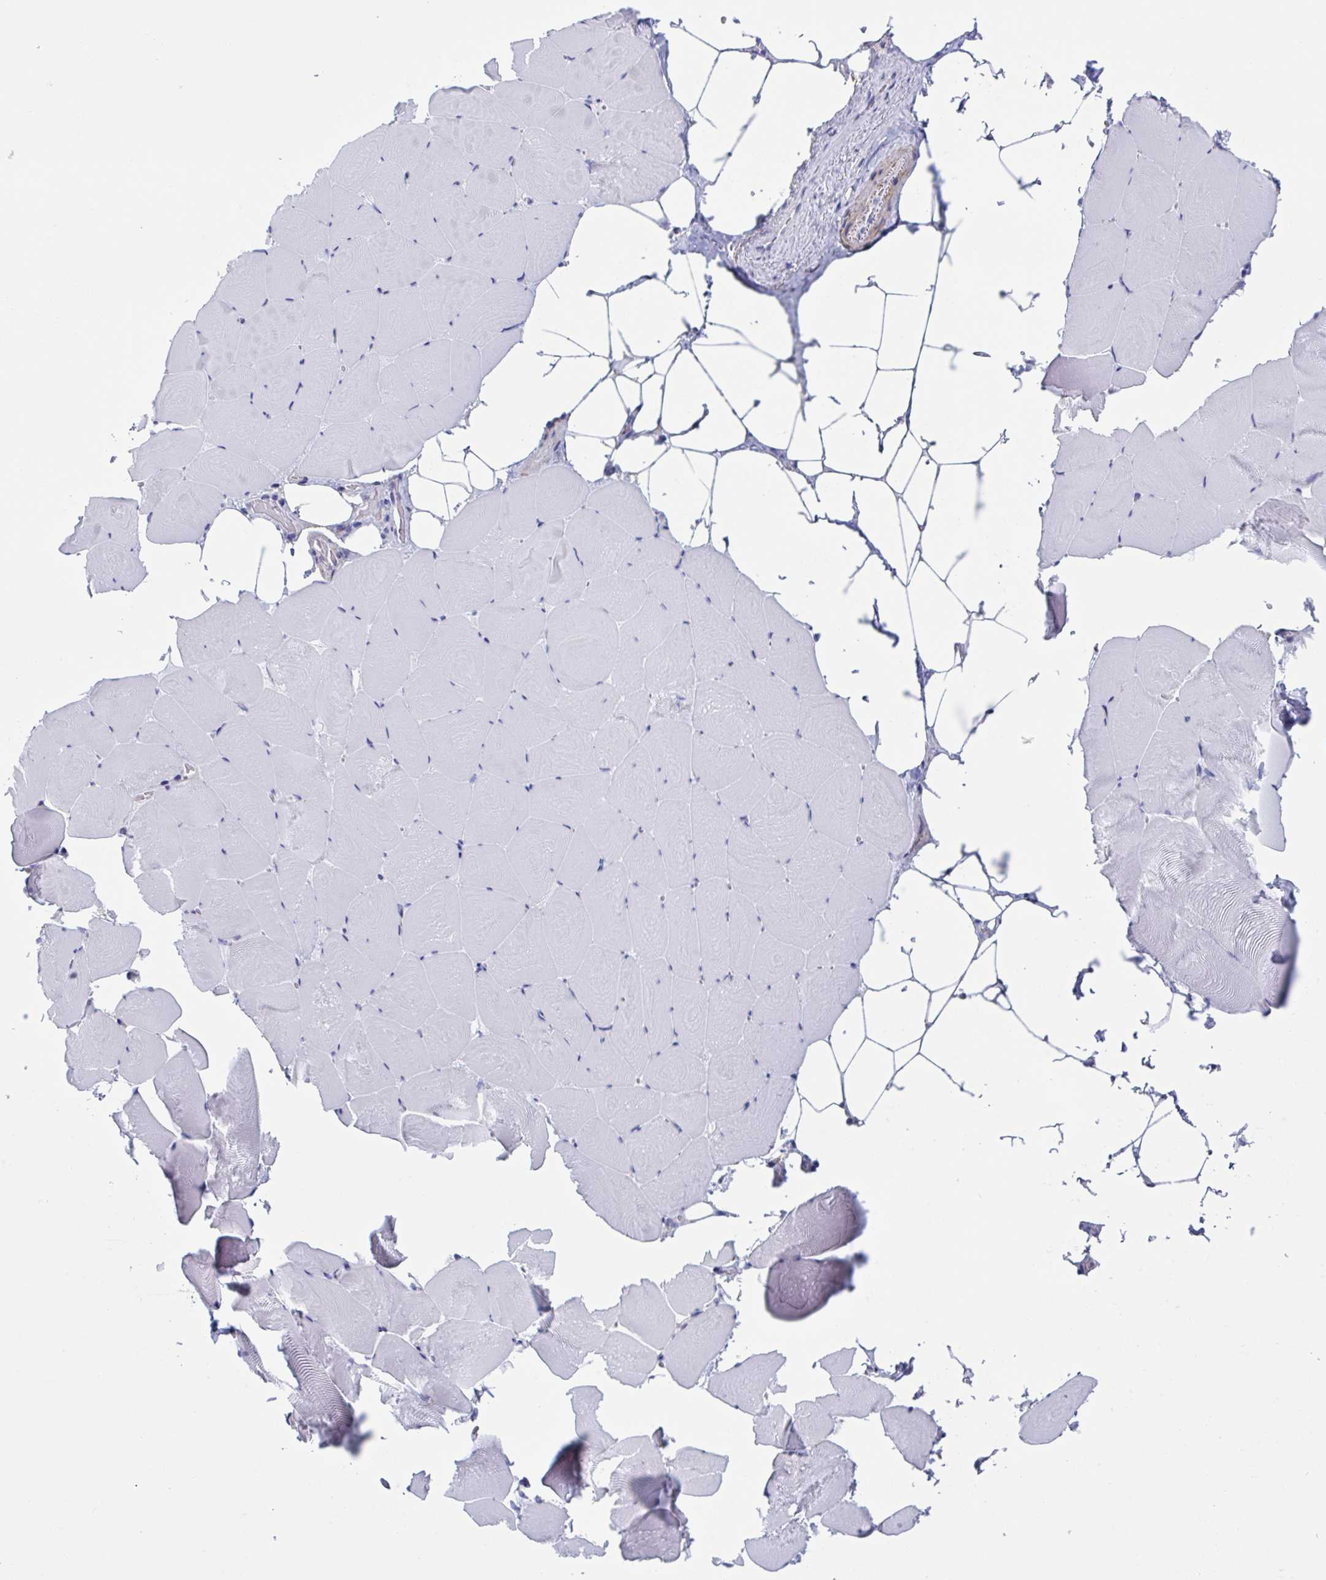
{"staining": {"intensity": "negative", "quantity": "none", "location": "none"}, "tissue": "skeletal muscle", "cell_type": "Myocytes", "image_type": "normal", "snomed": [{"axis": "morphology", "description": "Normal tissue, NOS"}, {"axis": "topography", "description": "Skeletal muscle"}], "caption": "IHC of normal skeletal muscle shows no expression in myocytes. (DAB (3,3'-diaminobenzidine) immunohistochemistry, high magnification).", "gene": "LPIN3", "patient": {"sex": "female", "age": 64}}